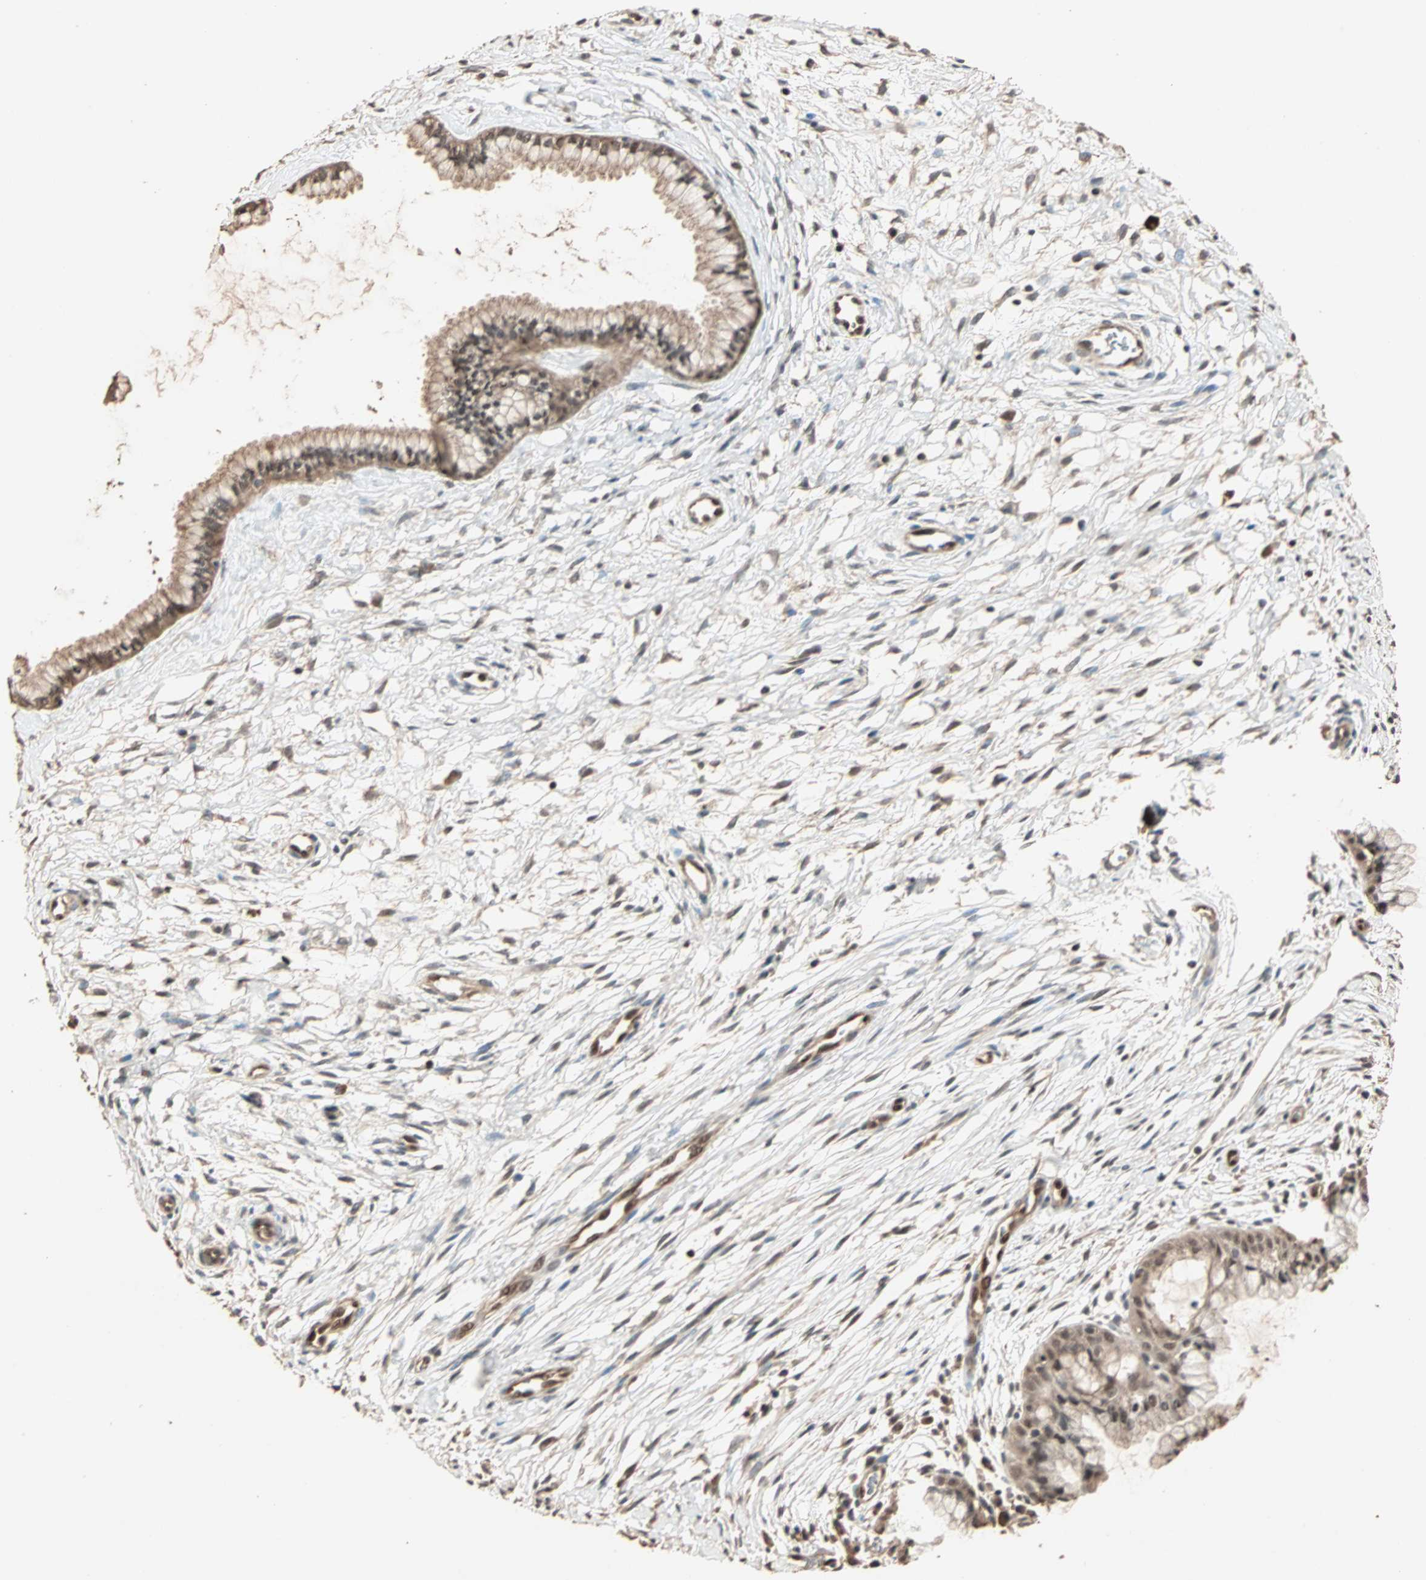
{"staining": {"intensity": "moderate", "quantity": ">75%", "location": "cytoplasmic/membranous,nuclear"}, "tissue": "cervix", "cell_type": "Glandular cells", "image_type": "normal", "snomed": [{"axis": "morphology", "description": "Normal tissue, NOS"}, {"axis": "topography", "description": "Cervix"}], "caption": "Cervix stained for a protein shows moderate cytoplasmic/membranous,nuclear positivity in glandular cells. Ihc stains the protein of interest in brown and the nuclei are stained blue.", "gene": "ZBTB33", "patient": {"sex": "female", "age": 39}}